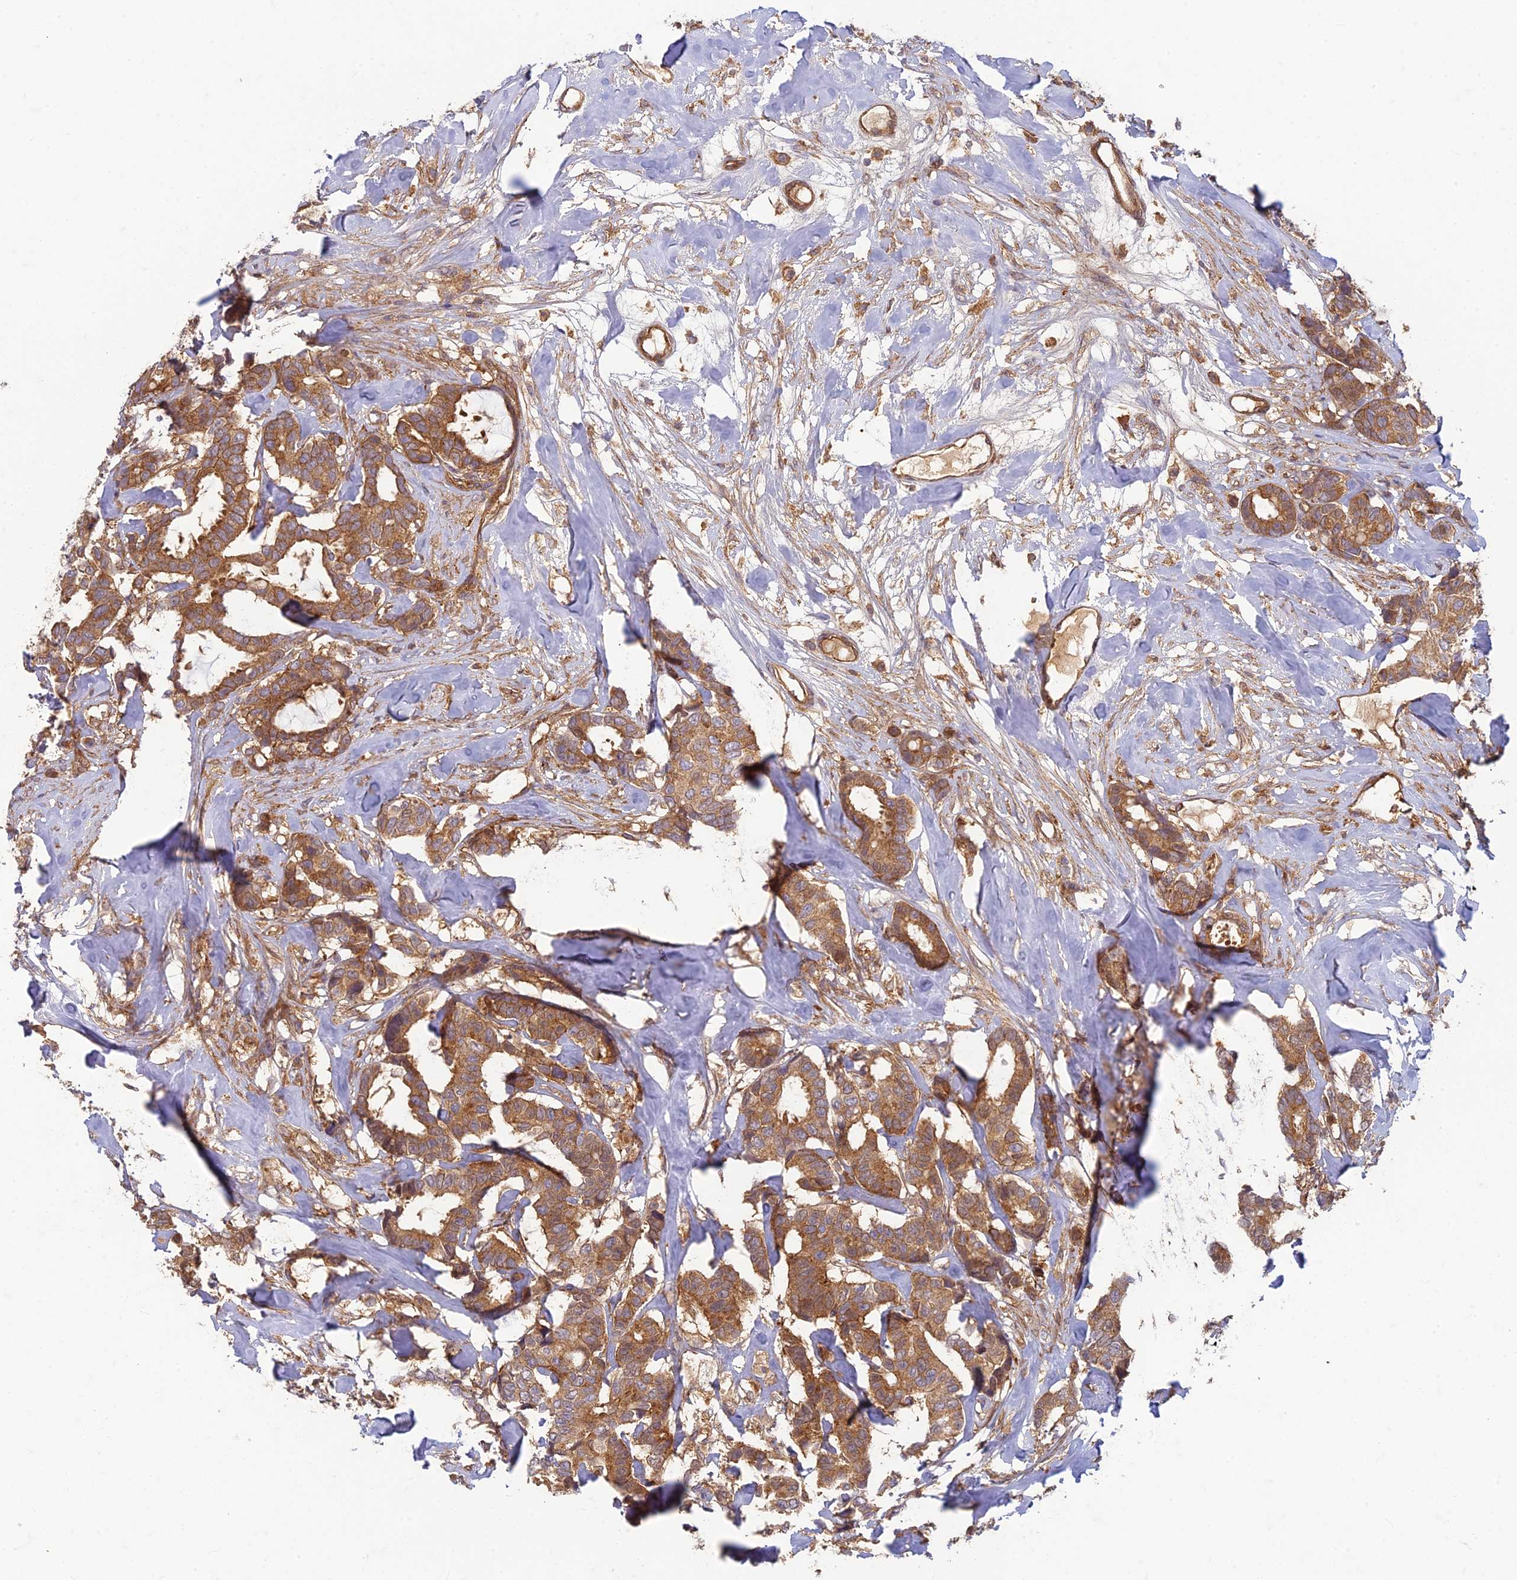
{"staining": {"intensity": "moderate", "quantity": ">75%", "location": "cytoplasmic/membranous"}, "tissue": "breast cancer", "cell_type": "Tumor cells", "image_type": "cancer", "snomed": [{"axis": "morphology", "description": "Duct carcinoma"}, {"axis": "topography", "description": "Breast"}], "caption": "Immunohistochemical staining of human infiltrating ductal carcinoma (breast) displays moderate cytoplasmic/membranous protein staining in about >75% of tumor cells.", "gene": "TCF25", "patient": {"sex": "female", "age": 87}}